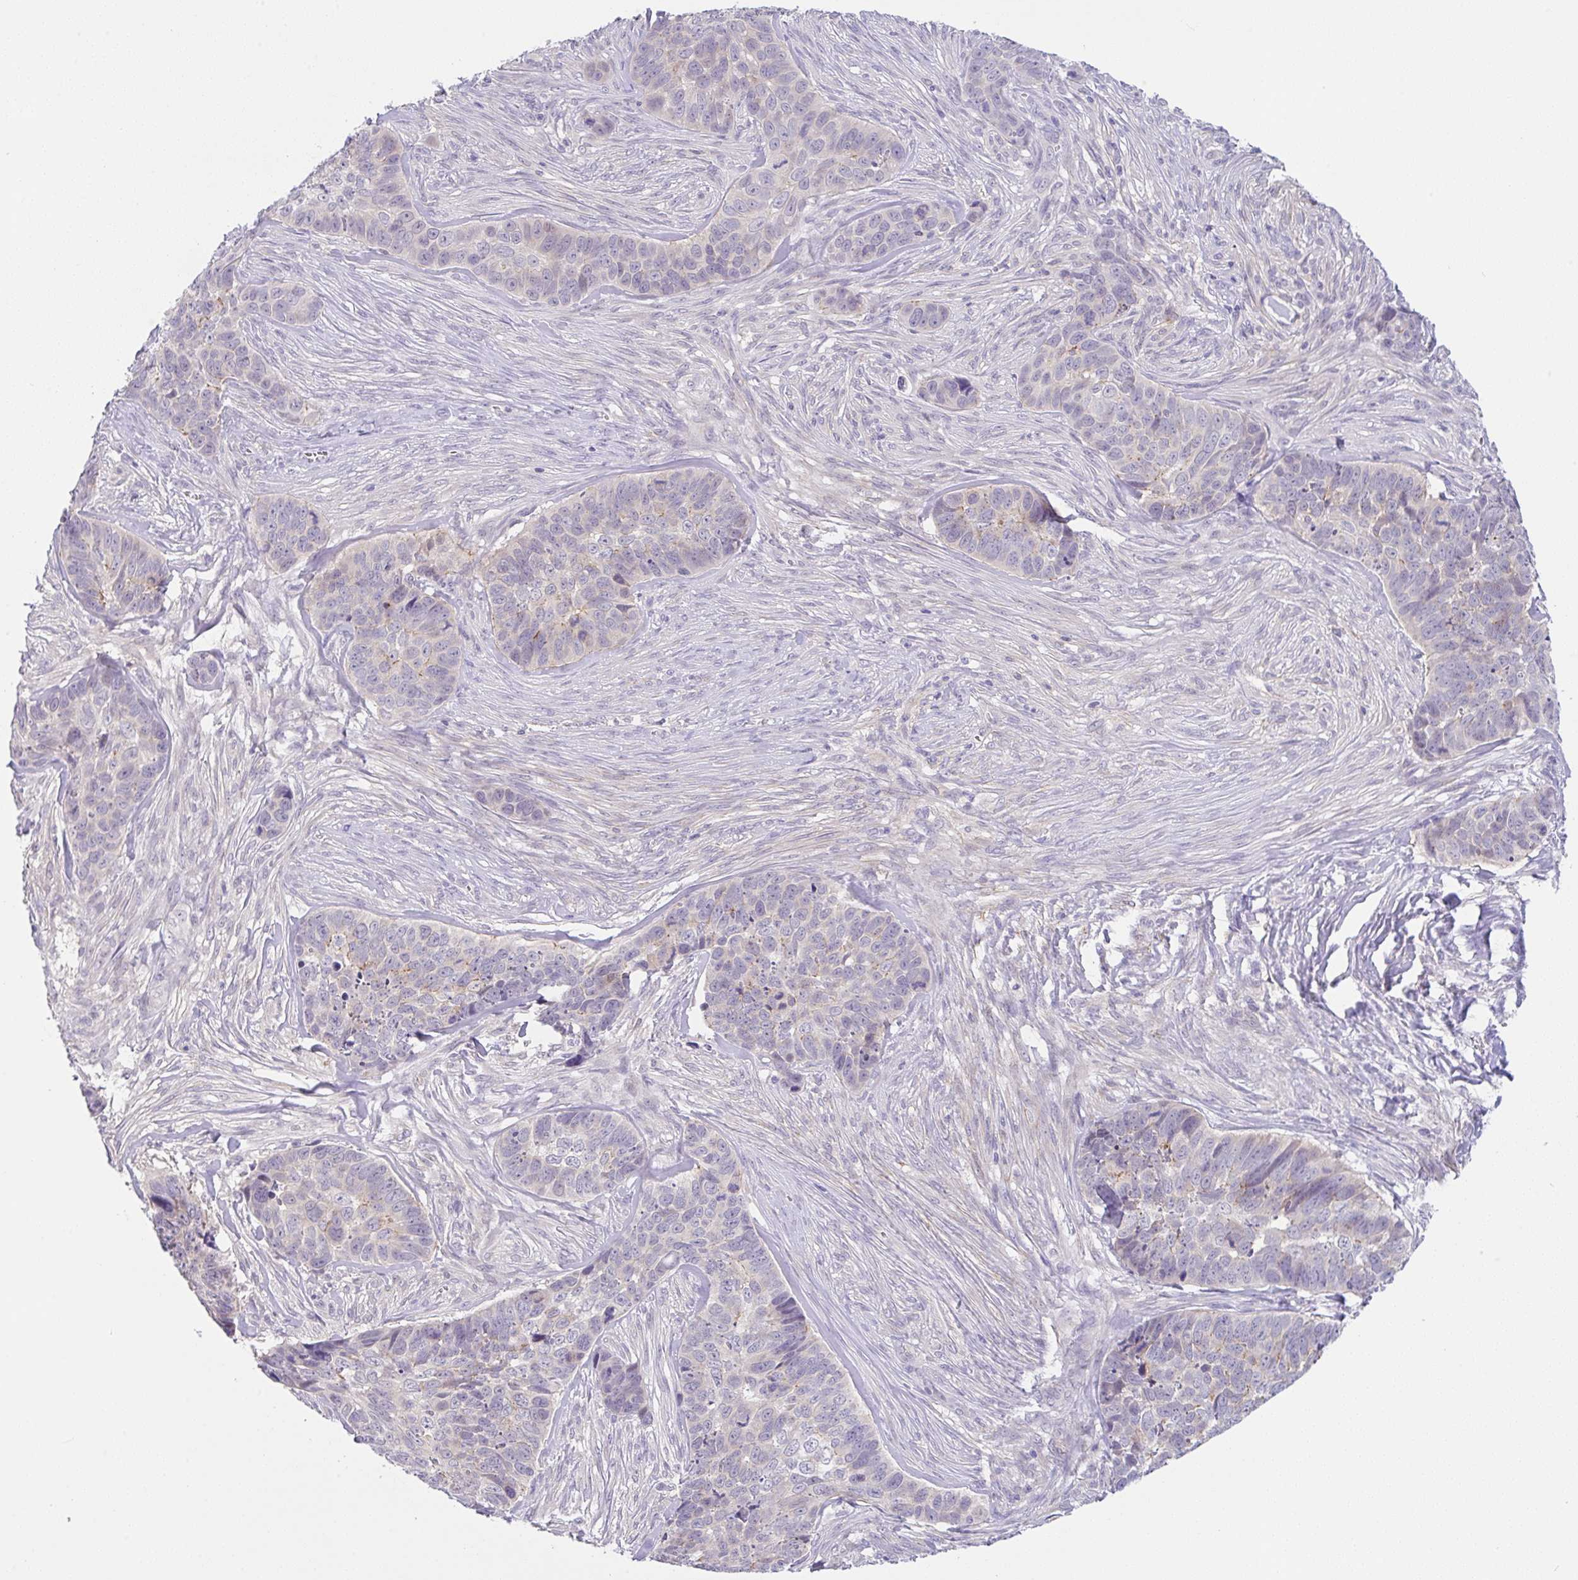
{"staining": {"intensity": "negative", "quantity": "none", "location": "none"}, "tissue": "skin cancer", "cell_type": "Tumor cells", "image_type": "cancer", "snomed": [{"axis": "morphology", "description": "Basal cell carcinoma"}, {"axis": "topography", "description": "Skin"}], "caption": "Histopathology image shows no significant protein expression in tumor cells of skin basal cell carcinoma.", "gene": "CGNL1", "patient": {"sex": "female", "age": 82}}